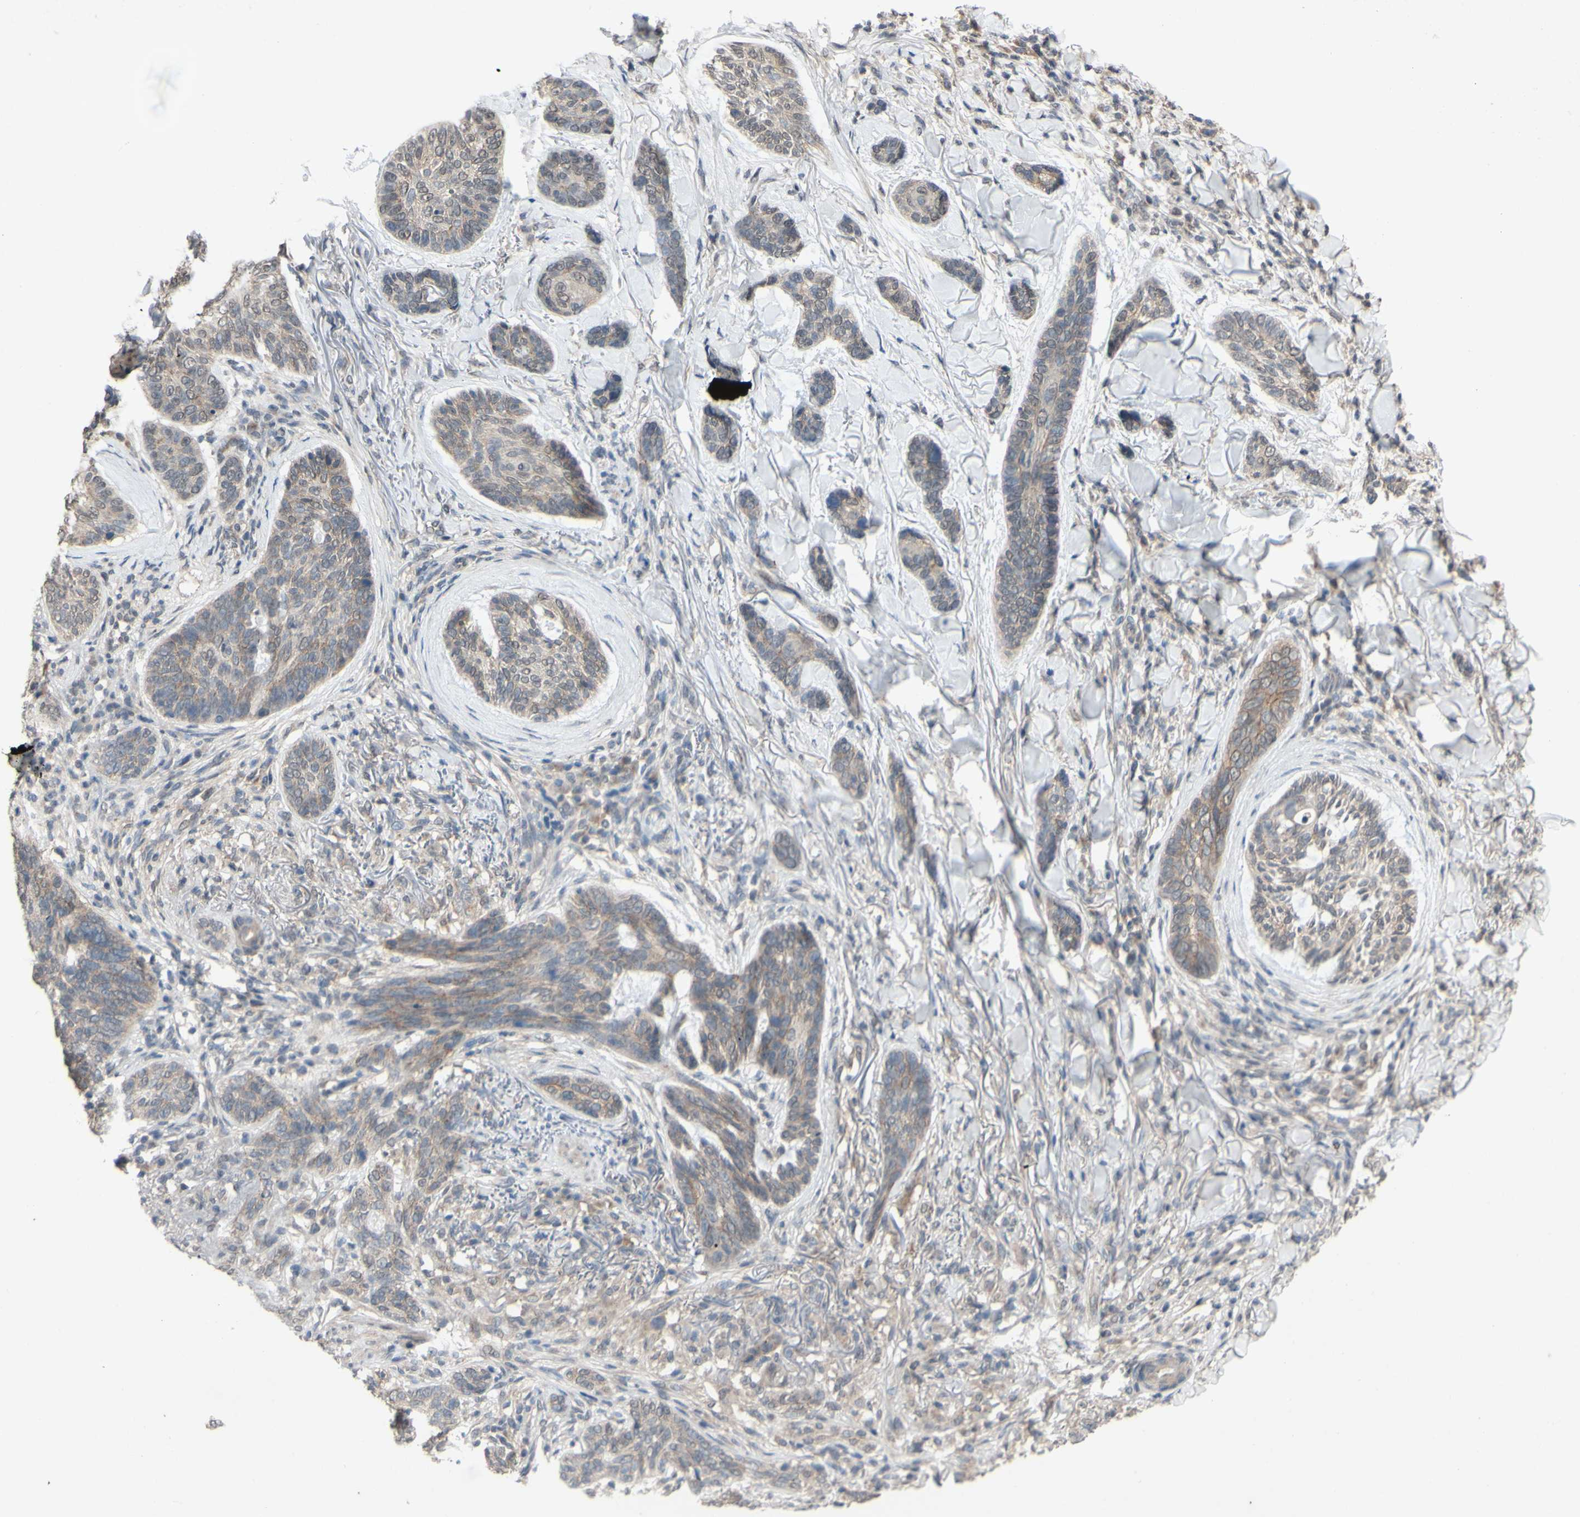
{"staining": {"intensity": "weak", "quantity": "<25%", "location": "cytoplasmic/membranous"}, "tissue": "skin cancer", "cell_type": "Tumor cells", "image_type": "cancer", "snomed": [{"axis": "morphology", "description": "Basal cell carcinoma"}, {"axis": "topography", "description": "Skin"}], "caption": "High power microscopy image of an immunohistochemistry (IHC) histopathology image of skin cancer, revealing no significant positivity in tumor cells. (DAB (3,3'-diaminobenzidine) IHC, high magnification).", "gene": "CDCP1", "patient": {"sex": "male", "age": 43}}